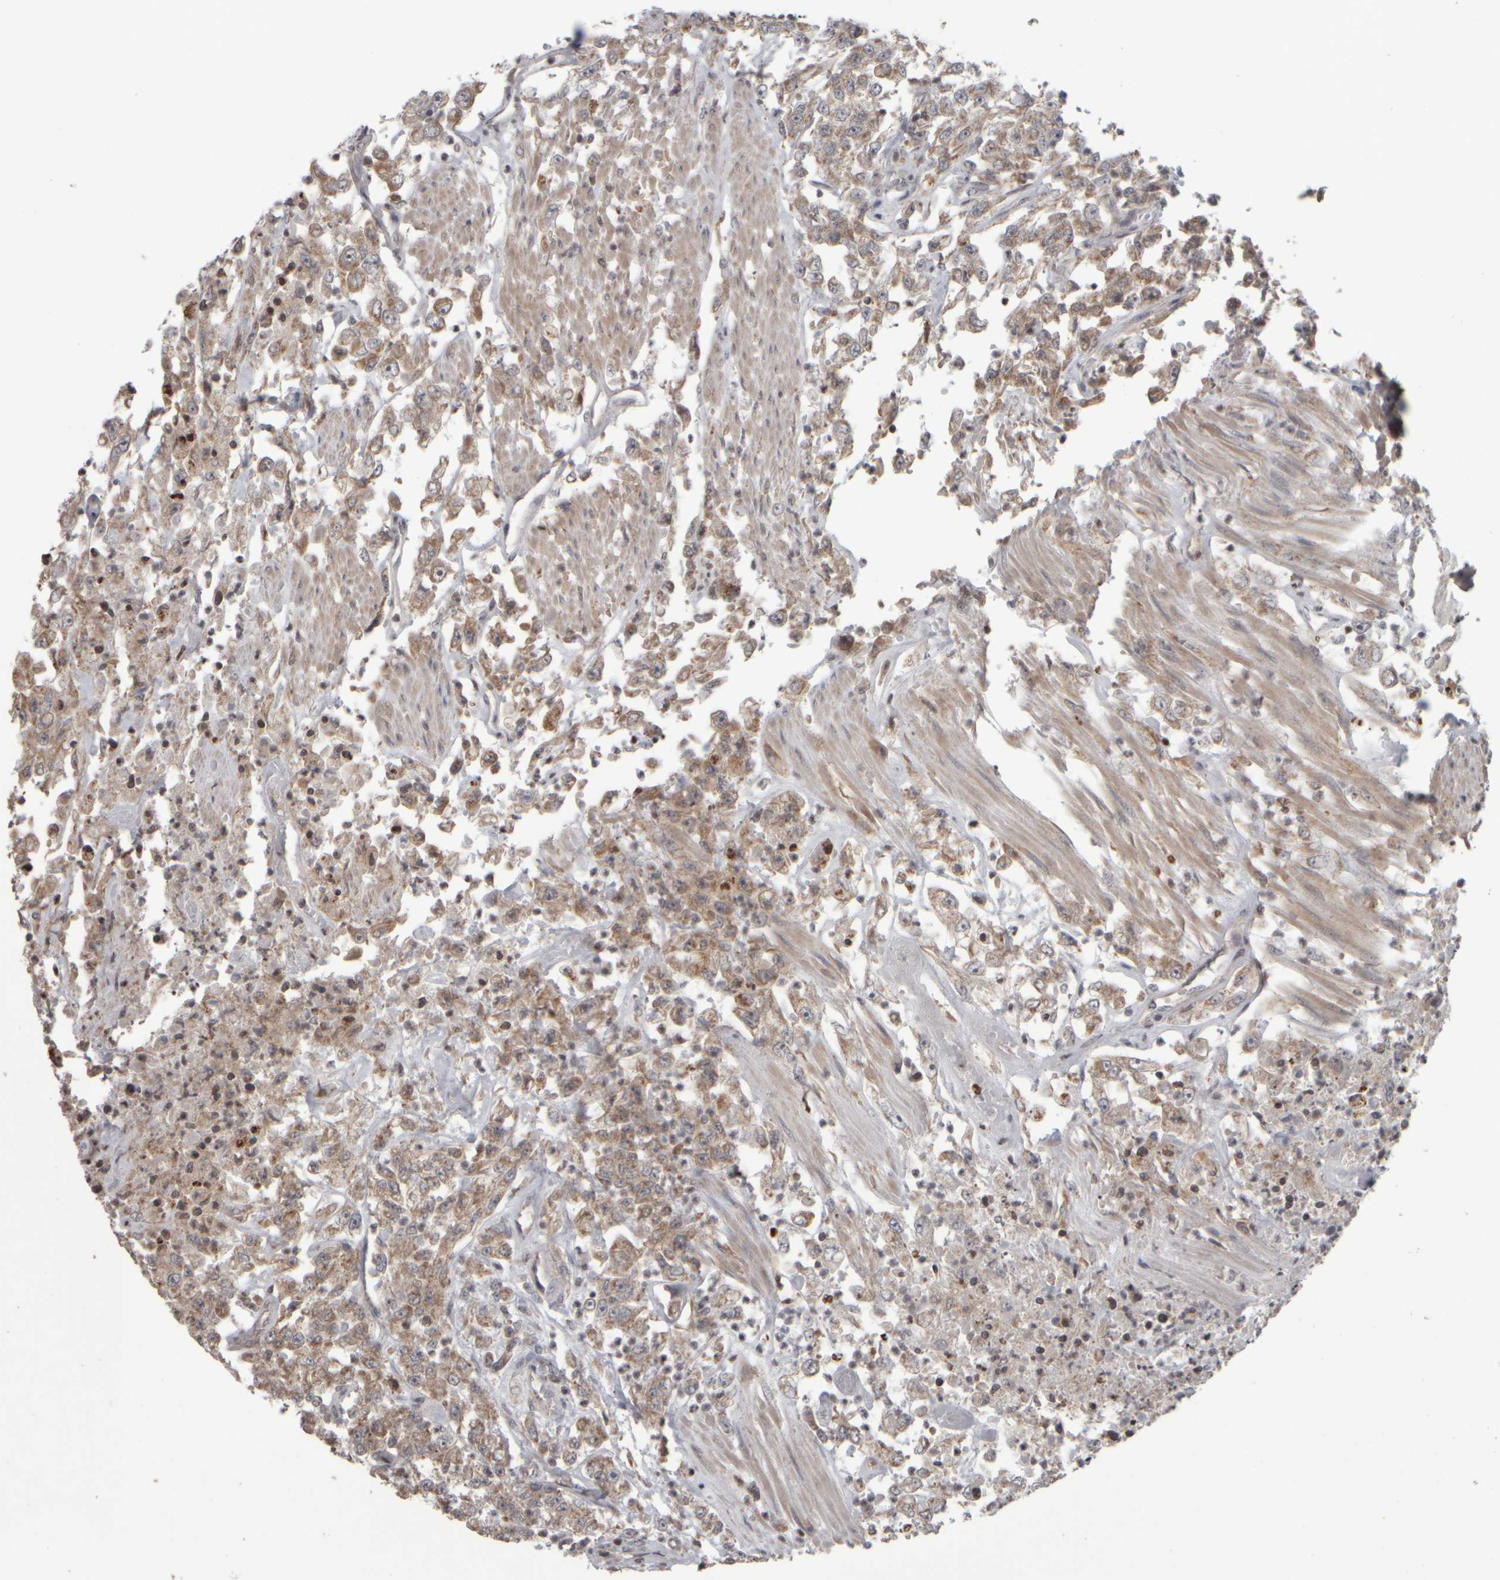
{"staining": {"intensity": "weak", "quantity": ">75%", "location": "cytoplasmic/membranous"}, "tissue": "urothelial cancer", "cell_type": "Tumor cells", "image_type": "cancer", "snomed": [{"axis": "morphology", "description": "Urothelial carcinoma, High grade"}, {"axis": "topography", "description": "Urinary bladder"}], "caption": "Urothelial cancer stained for a protein (brown) demonstrates weak cytoplasmic/membranous positive staining in approximately >75% of tumor cells.", "gene": "CWC27", "patient": {"sex": "male", "age": 46}}